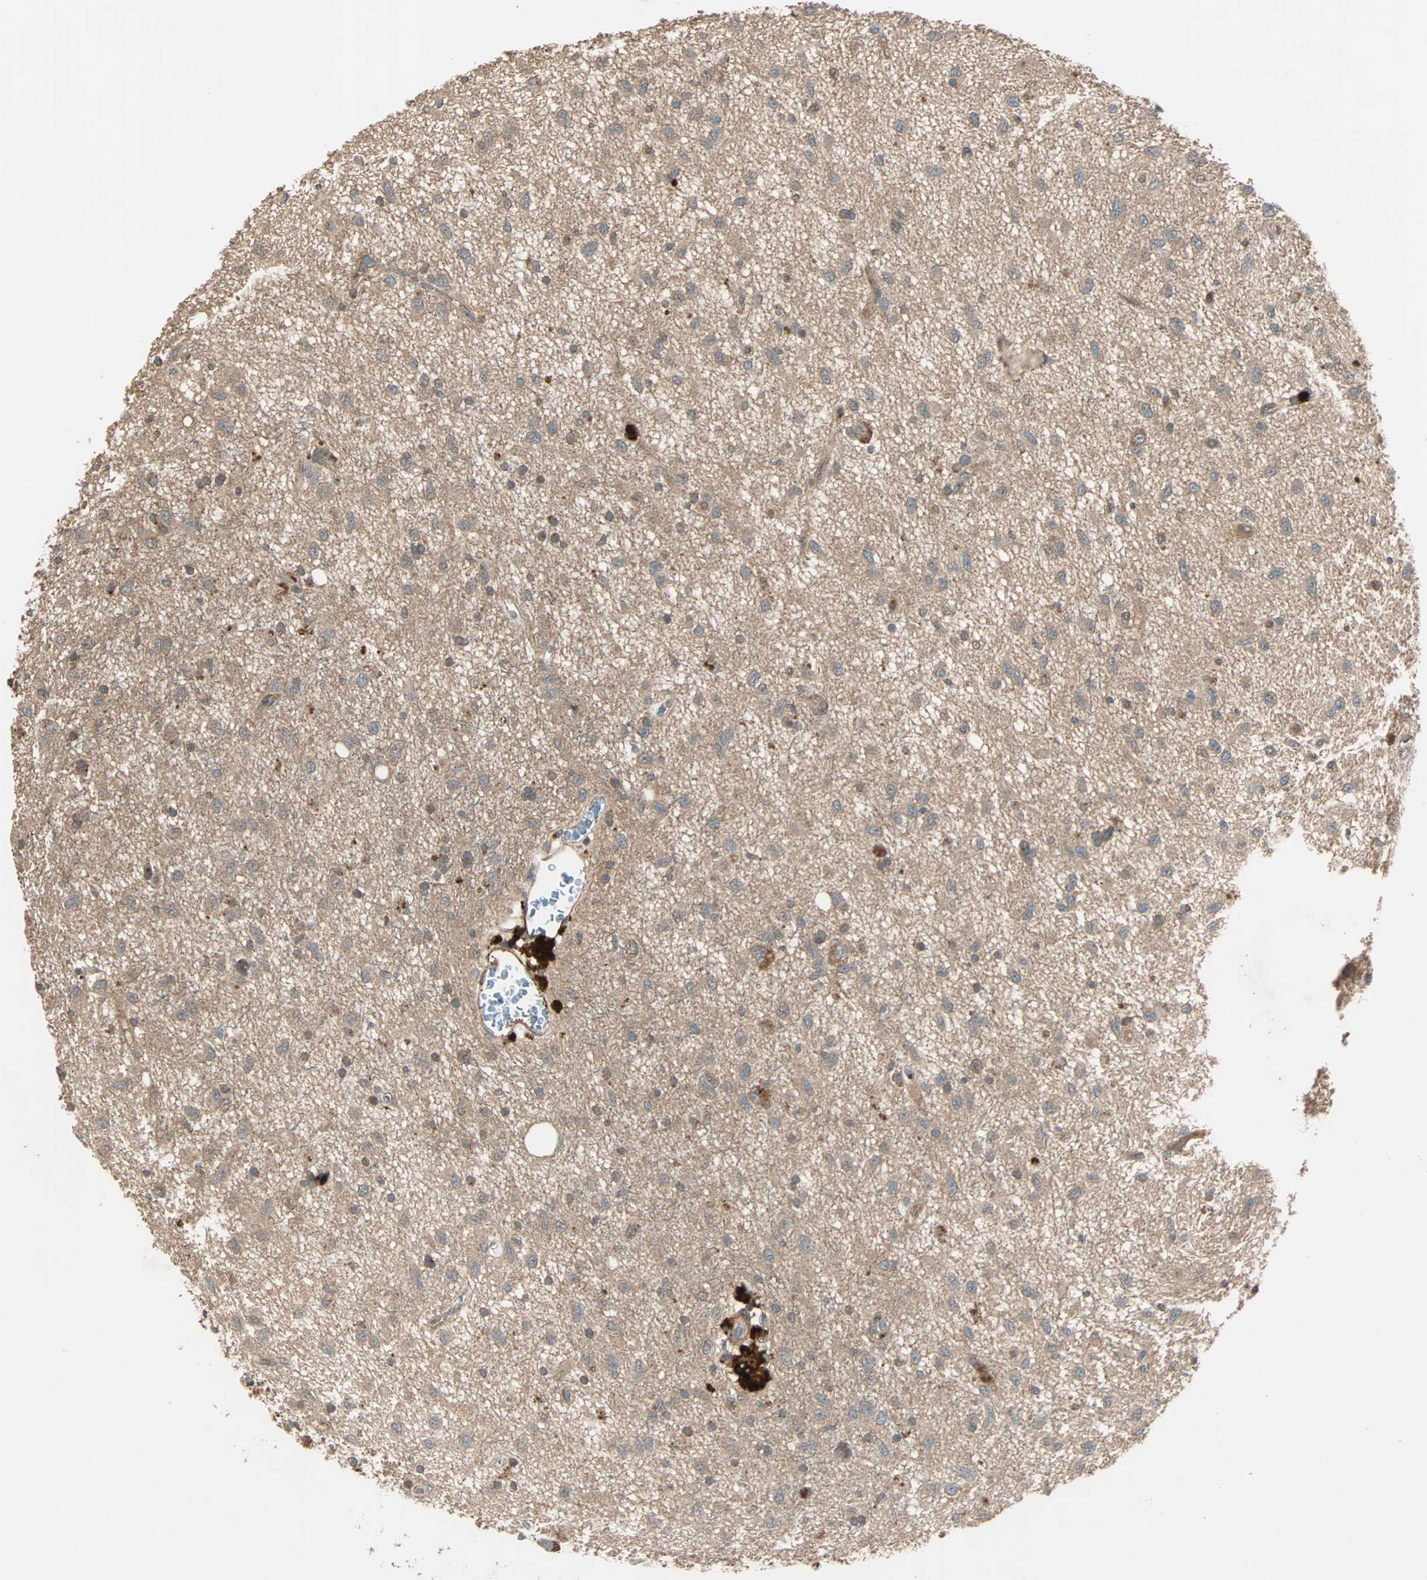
{"staining": {"intensity": "moderate", "quantity": ">75%", "location": "cytoplasmic/membranous"}, "tissue": "glioma", "cell_type": "Tumor cells", "image_type": "cancer", "snomed": [{"axis": "morphology", "description": "Glioma, malignant, Low grade"}, {"axis": "topography", "description": "Brain"}], "caption": "High-power microscopy captured an IHC histopathology image of malignant low-grade glioma, revealing moderate cytoplasmic/membranous staining in about >75% of tumor cells. (brown staining indicates protein expression, while blue staining denotes nuclei).", "gene": "GCK", "patient": {"sex": "male", "age": 77}}